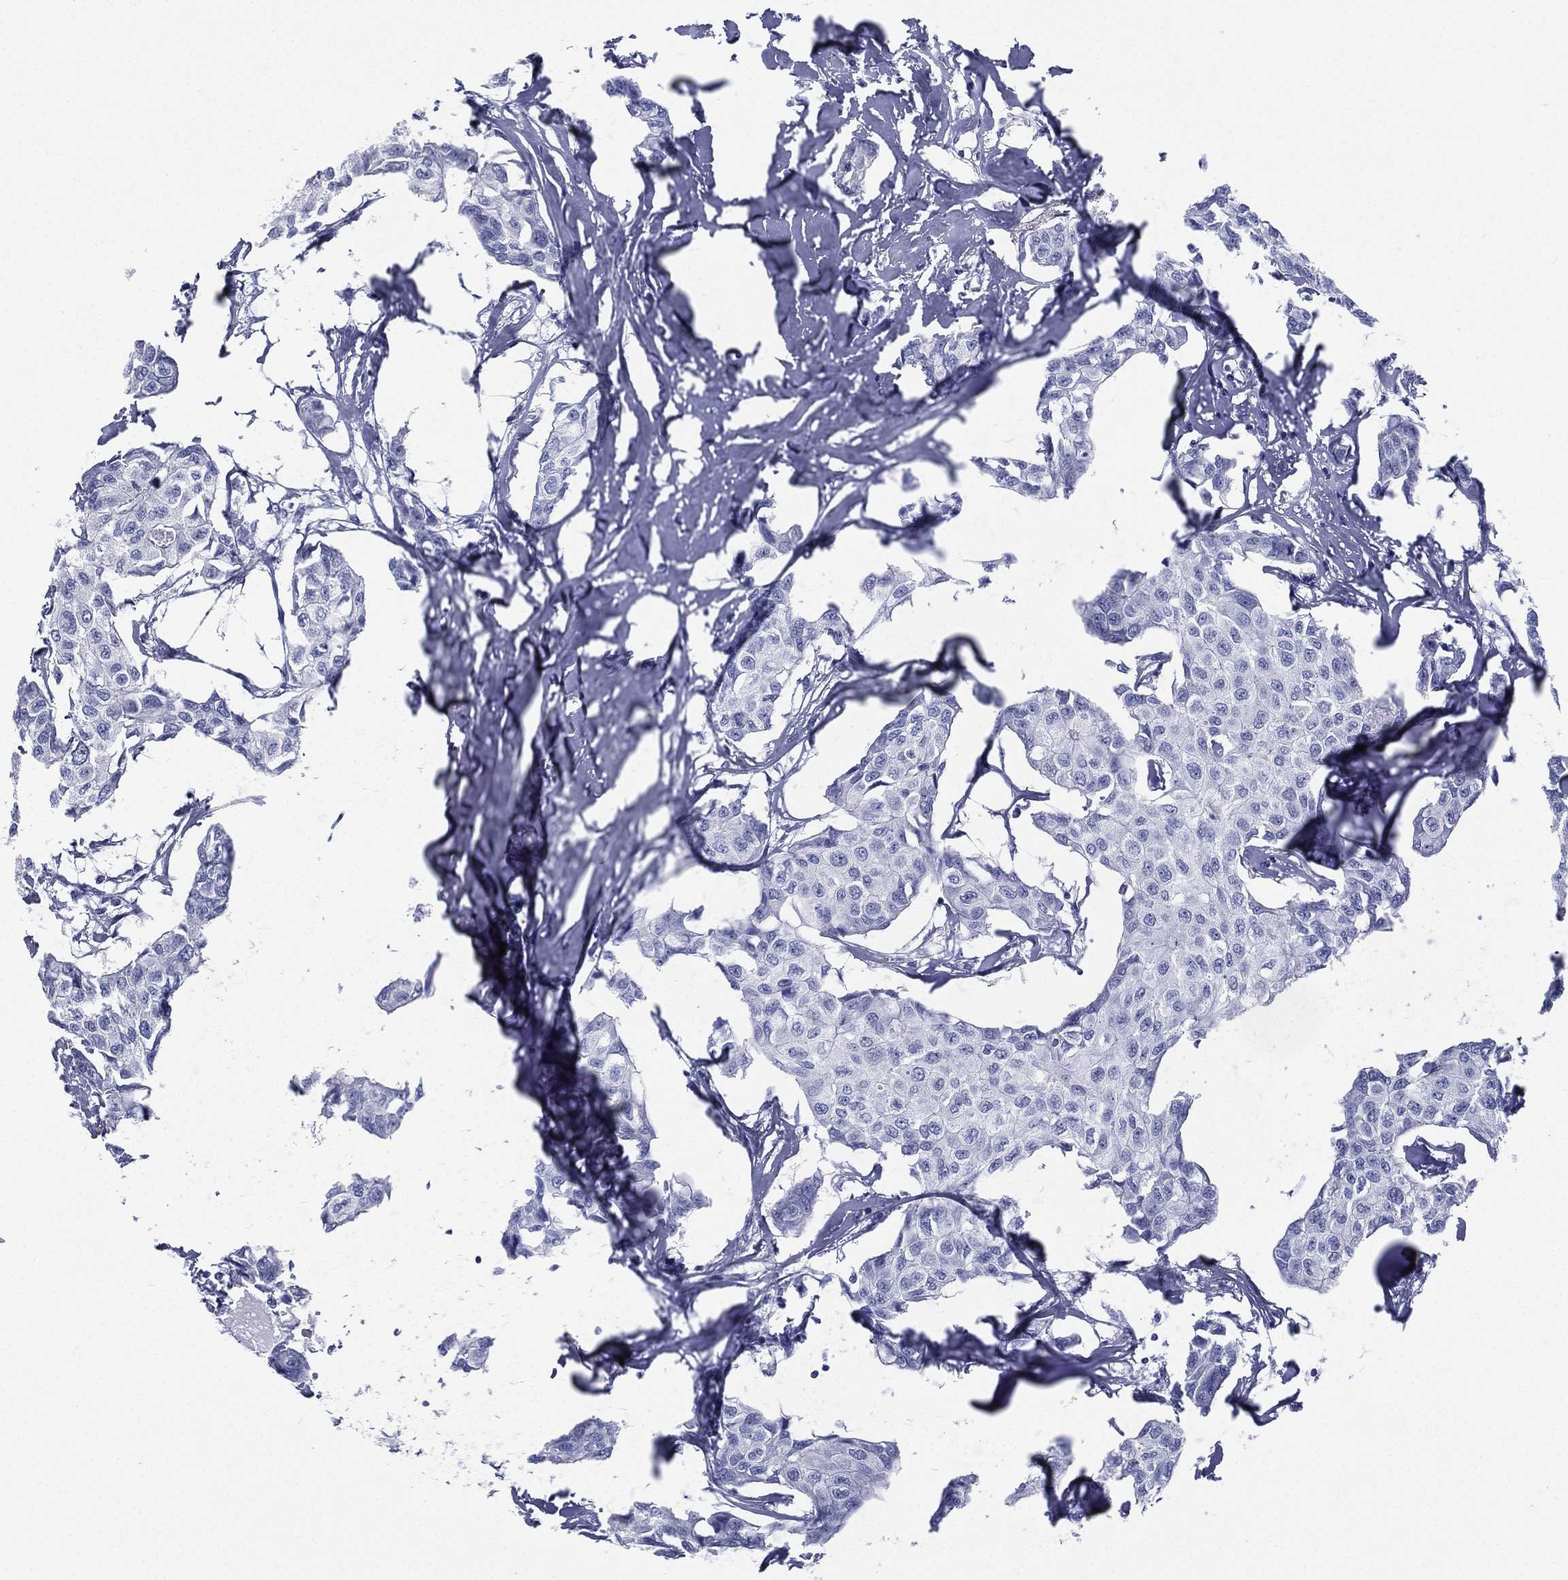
{"staining": {"intensity": "negative", "quantity": "none", "location": "none"}, "tissue": "breast cancer", "cell_type": "Tumor cells", "image_type": "cancer", "snomed": [{"axis": "morphology", "description": "Duct carcinoma"}, {"axis": "topography", "description": "Breast"}], "caption": "Photomicrograph shows no significant protein expression in tumor cells of breast cancer.", "gene": "RSPH4A", "patient": {"sex": "female", "age": 80}}